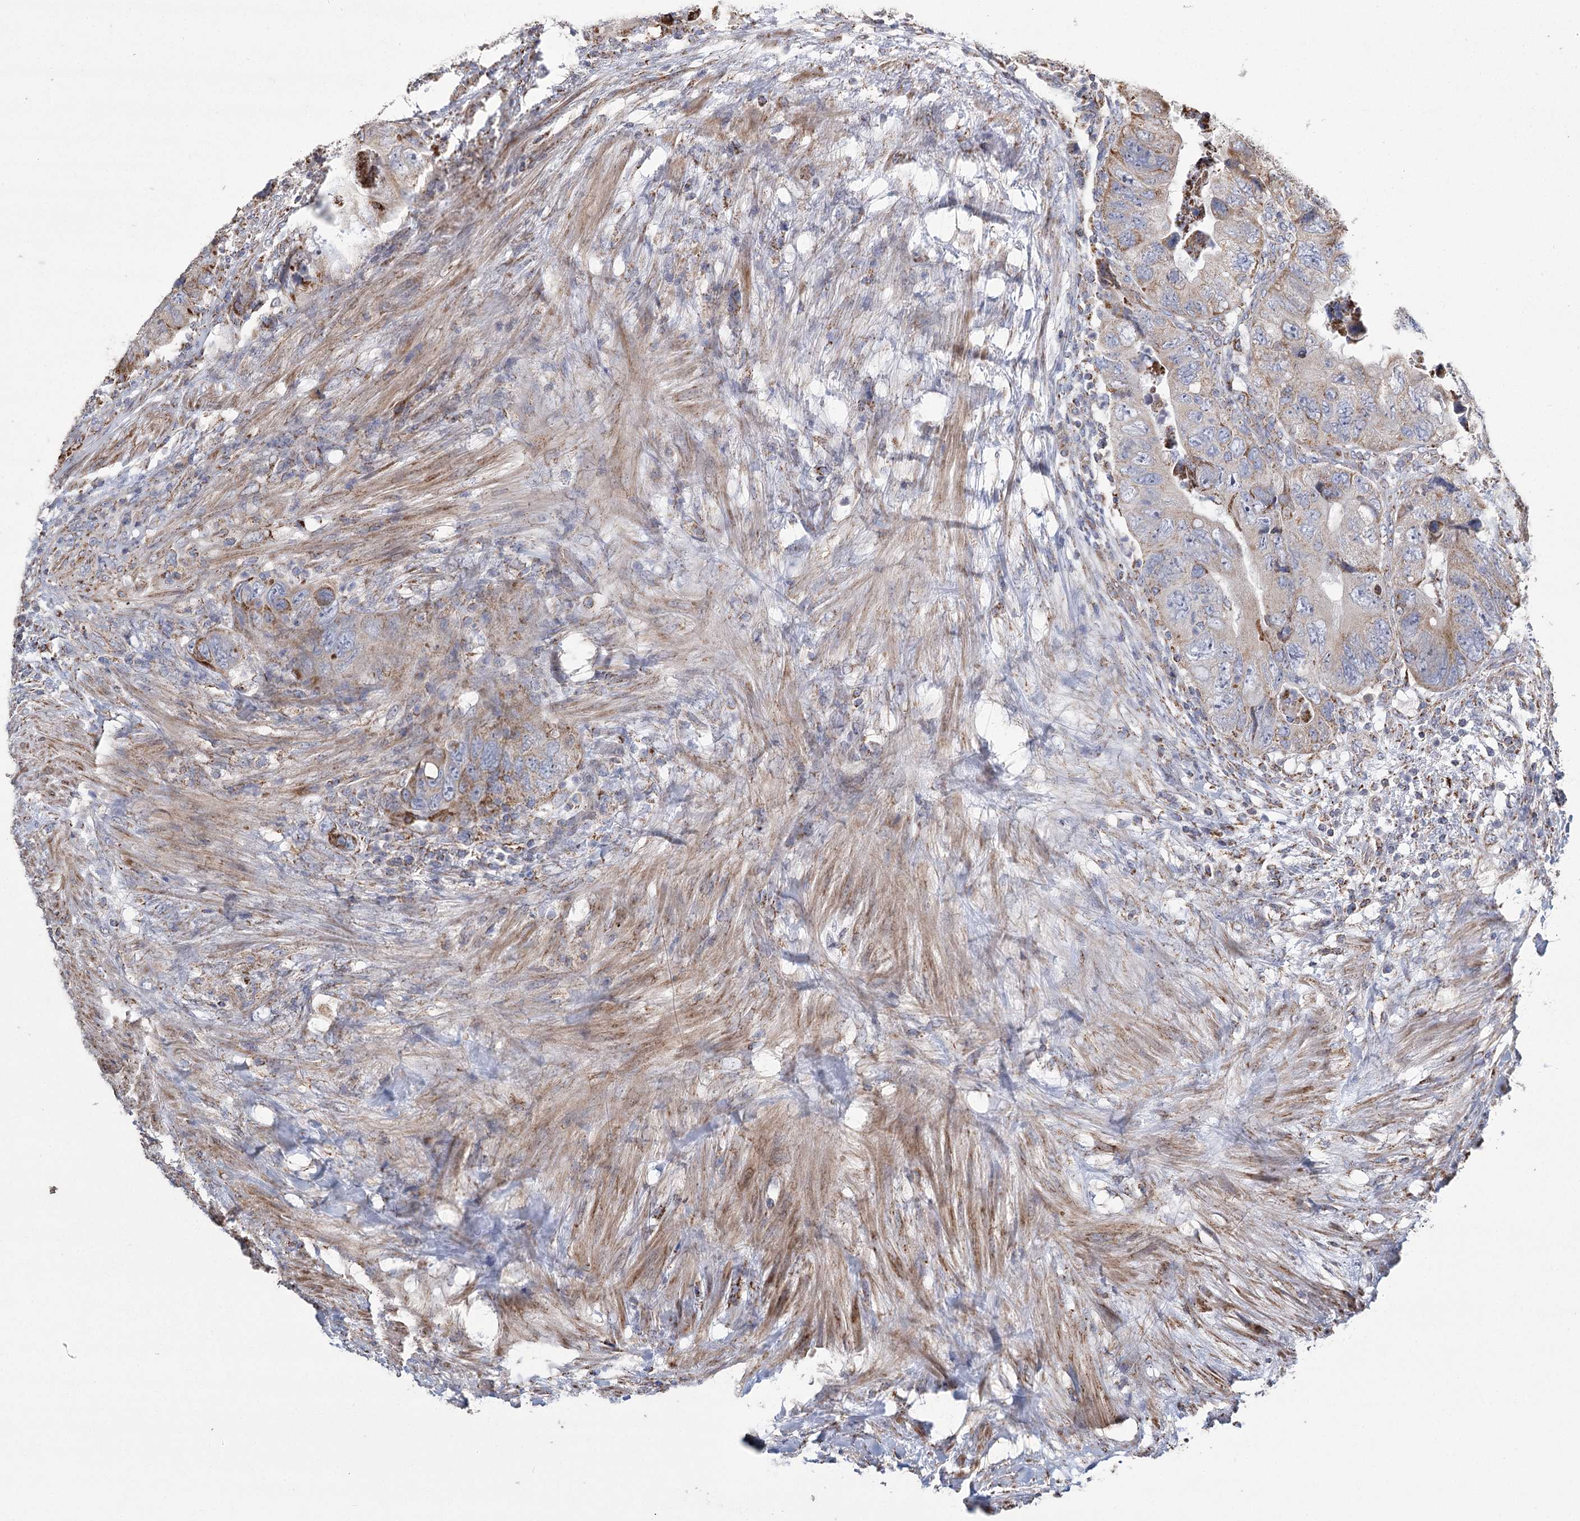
{"staining": {"intensity": "strong", "quantity": "25%-75%", "location": "cytoplasmic/membranous"}, "tissue": "colorectal cancer", "cell_type": "Tumor cells", "image_type": "cancer", "snomed": [{"axis": "morphology", "description": "Adenocarcinoma, NOS"}, {"axis": "topography", "description": "Rectum"}], "caption": "Protein staining of colorectal adenocarcinoma tissue exhibits strong cytoplasmic/membranous expression in approximately 25%-75% of tumor cells.", "gene": "RANBP3L", "patient": {"sex": "male", "age": 63}}